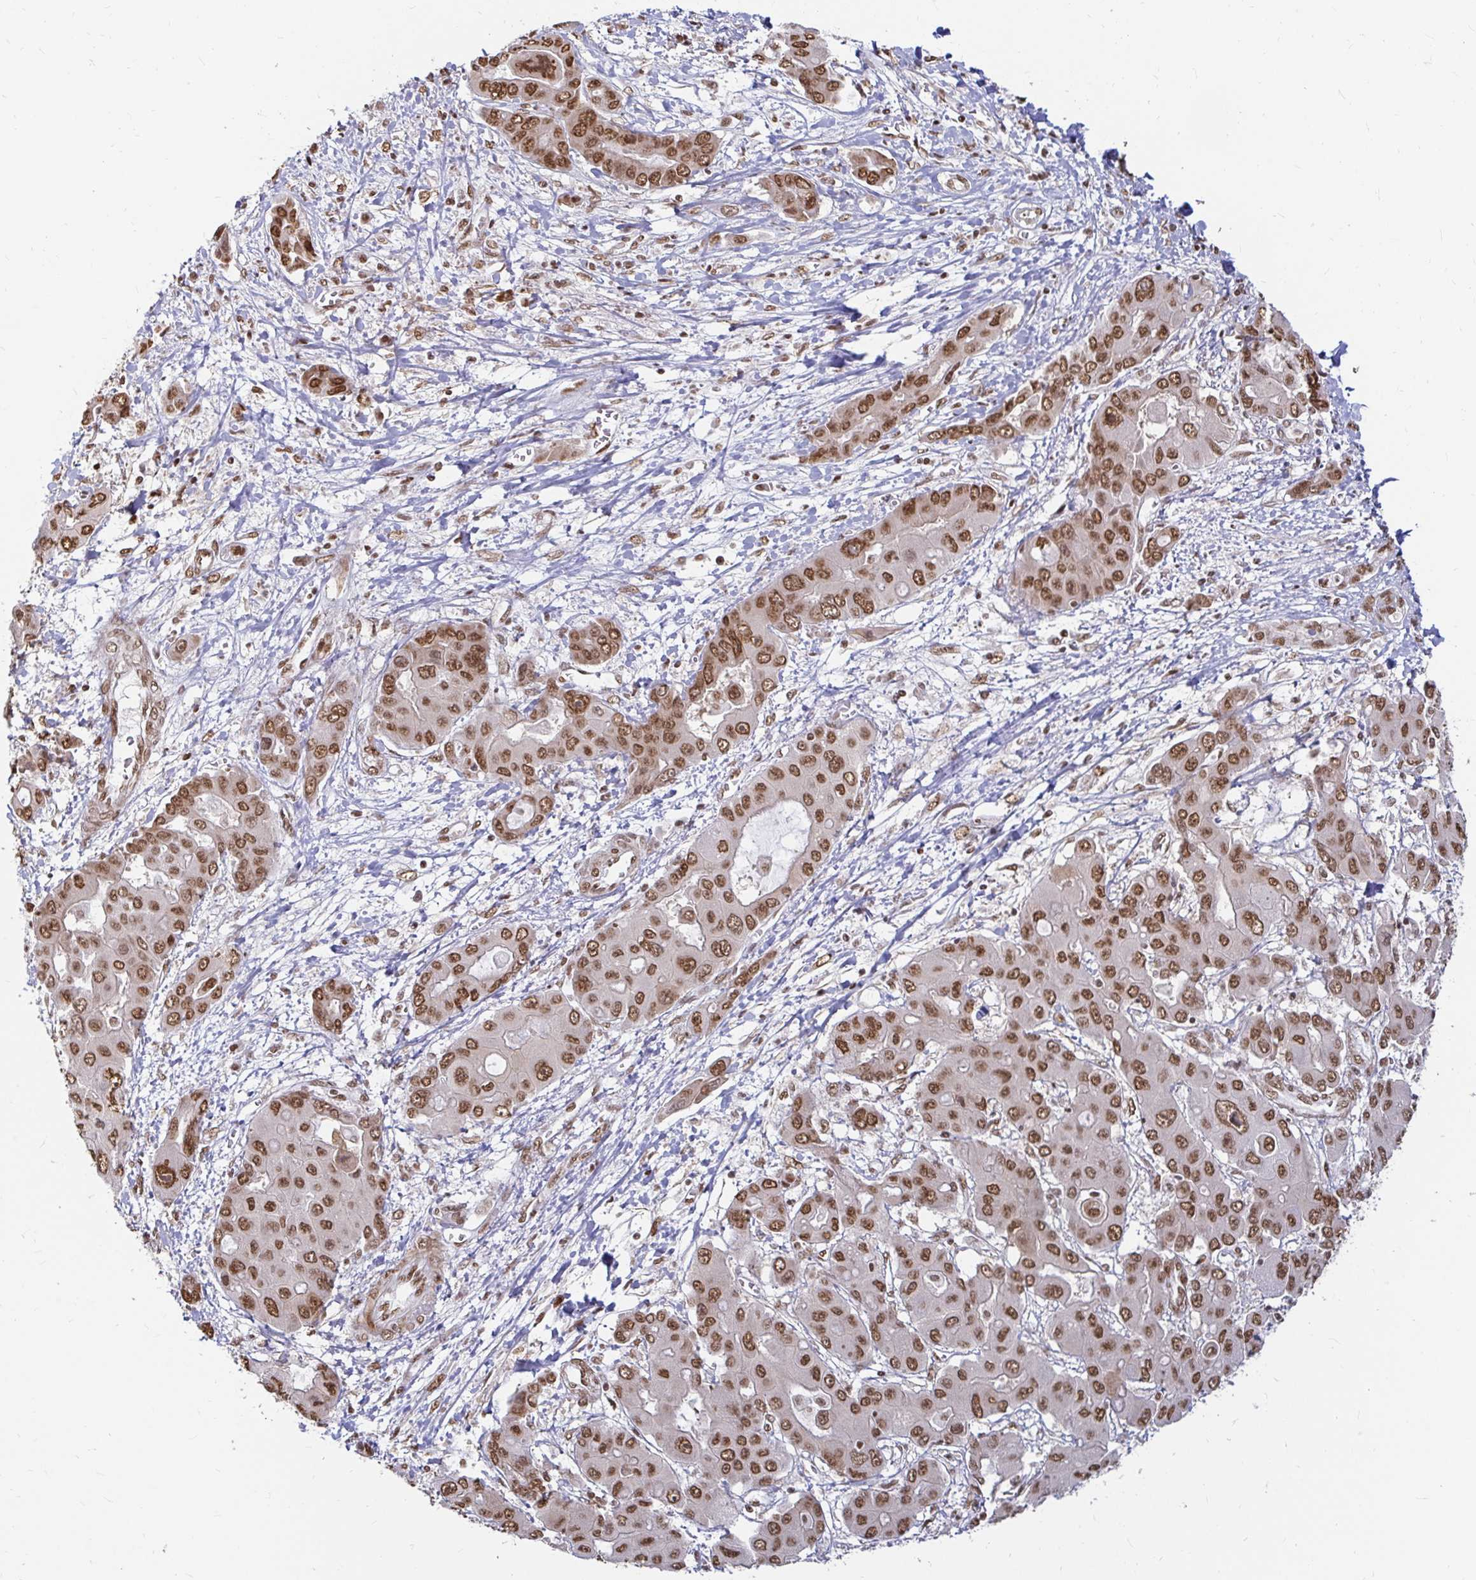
{"staining": {"intensity": "strong", "quantity": ">75%", "location": "nuclear"}, "tissue": "liver cancer", "cell_type": "Tumor cells", "image_type": "cancer", "snomed": [{"axis": "morphology", "description": "Cholangiocarcinoma"}, {"axis": "topography", "description": "Liver"}], "caption": "A high-resolution photomicrograph shows IHC staining of liver cancer, which demonstrates strong nuclear expression in approximately >75% of tumor cells.", "gene": "HNRNPU", "patient": {"sex": "male", "age": 67}}